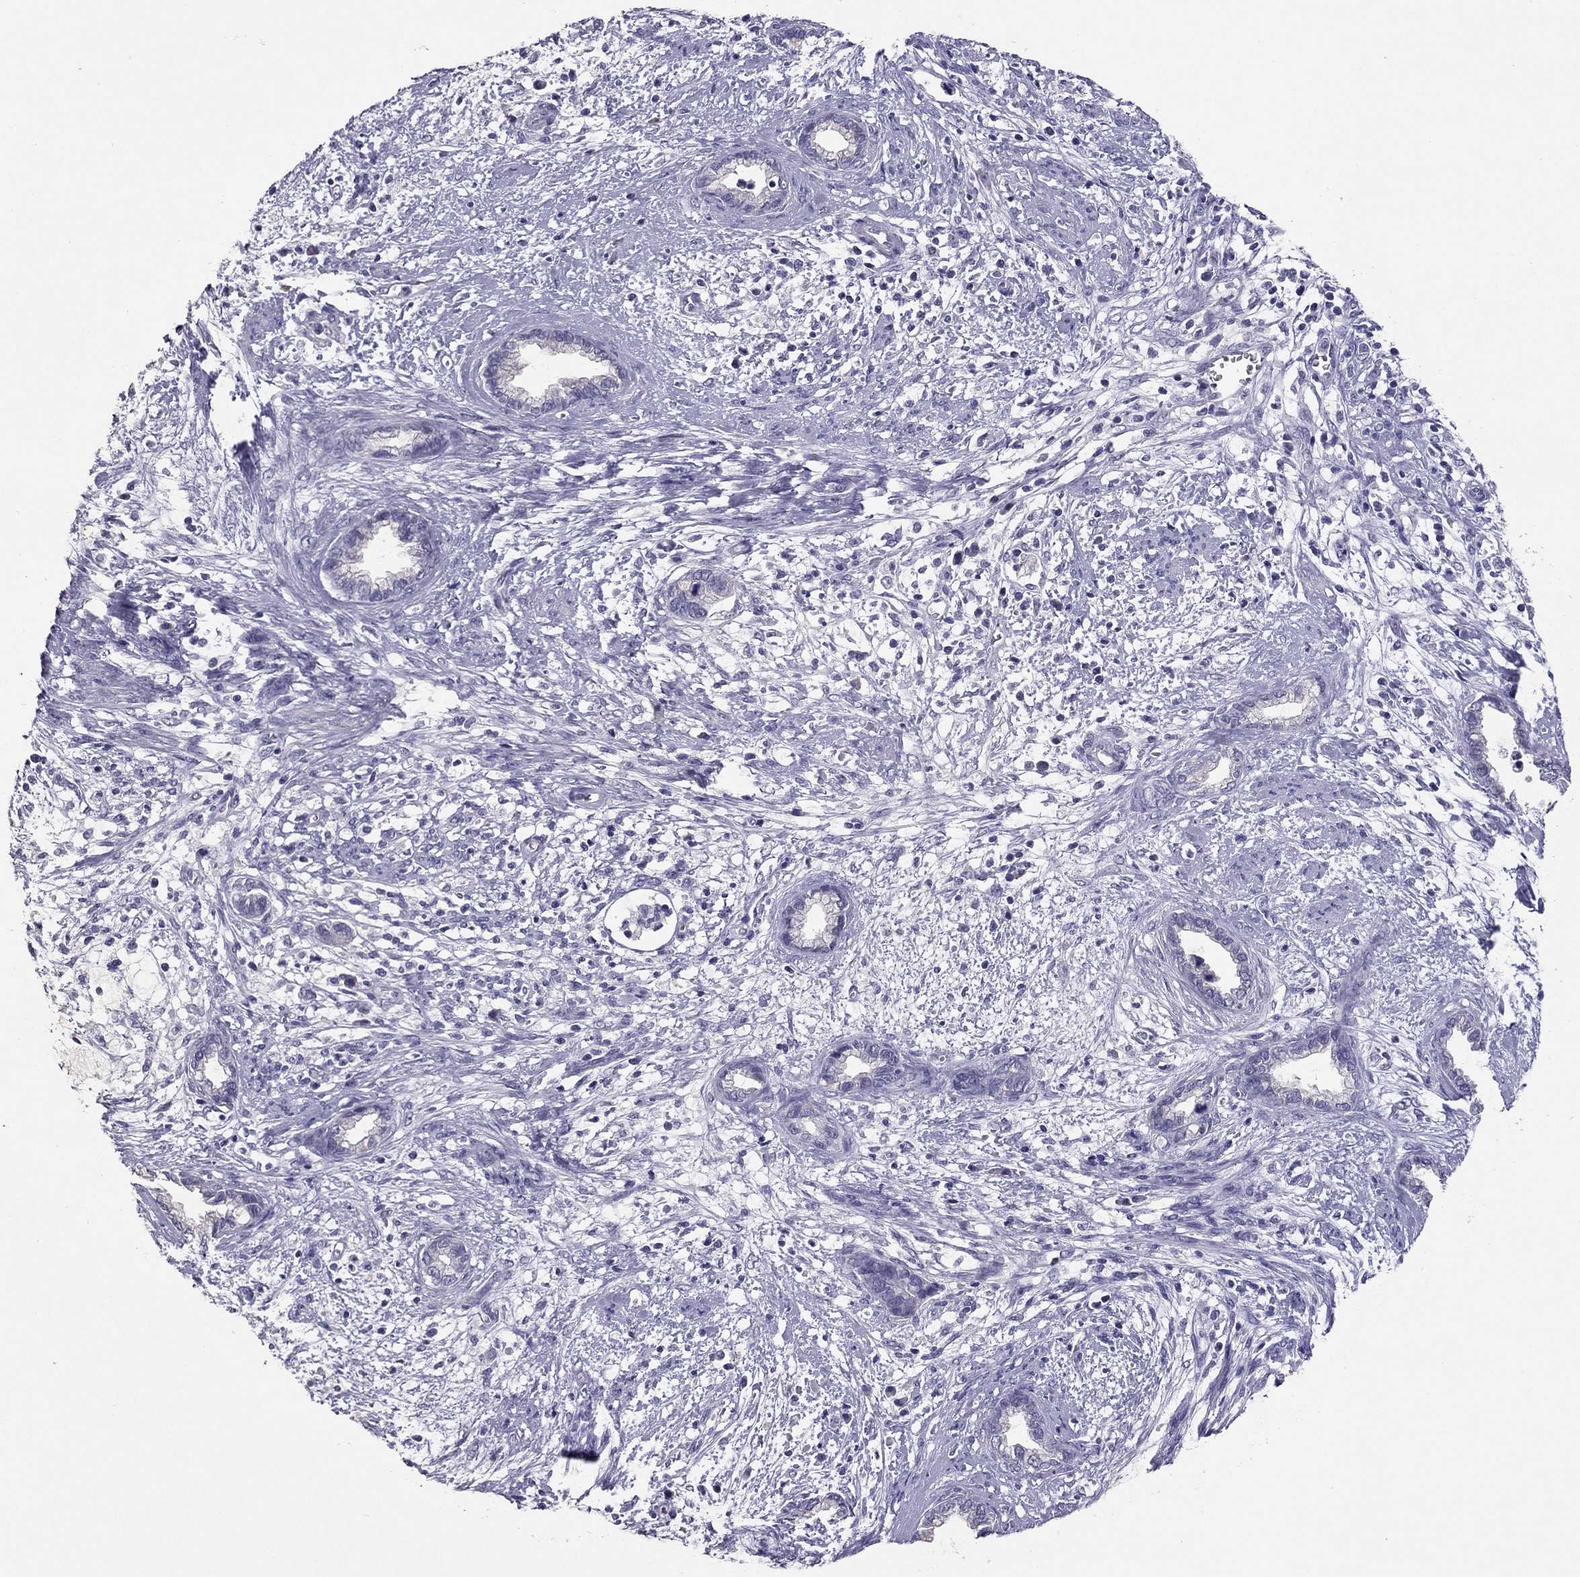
{"staining": {"intensity": "negative", "quantity": "none", "location": "none"}, "tissue": "cervical cancer", "cell_type": "Tumor cells", "image_type": "cancer", "snomed": [{"axis": "morphology", "description": "Adenocarcinoma, NOS"}, {"axis": "topography", "description": "Cervix"}], "caption": "There is no significant staining in tumor cells of cervical cancer (adenocarcinoma).", "gene": "RHO", "patient": {"sex": "female", "age": 62}}